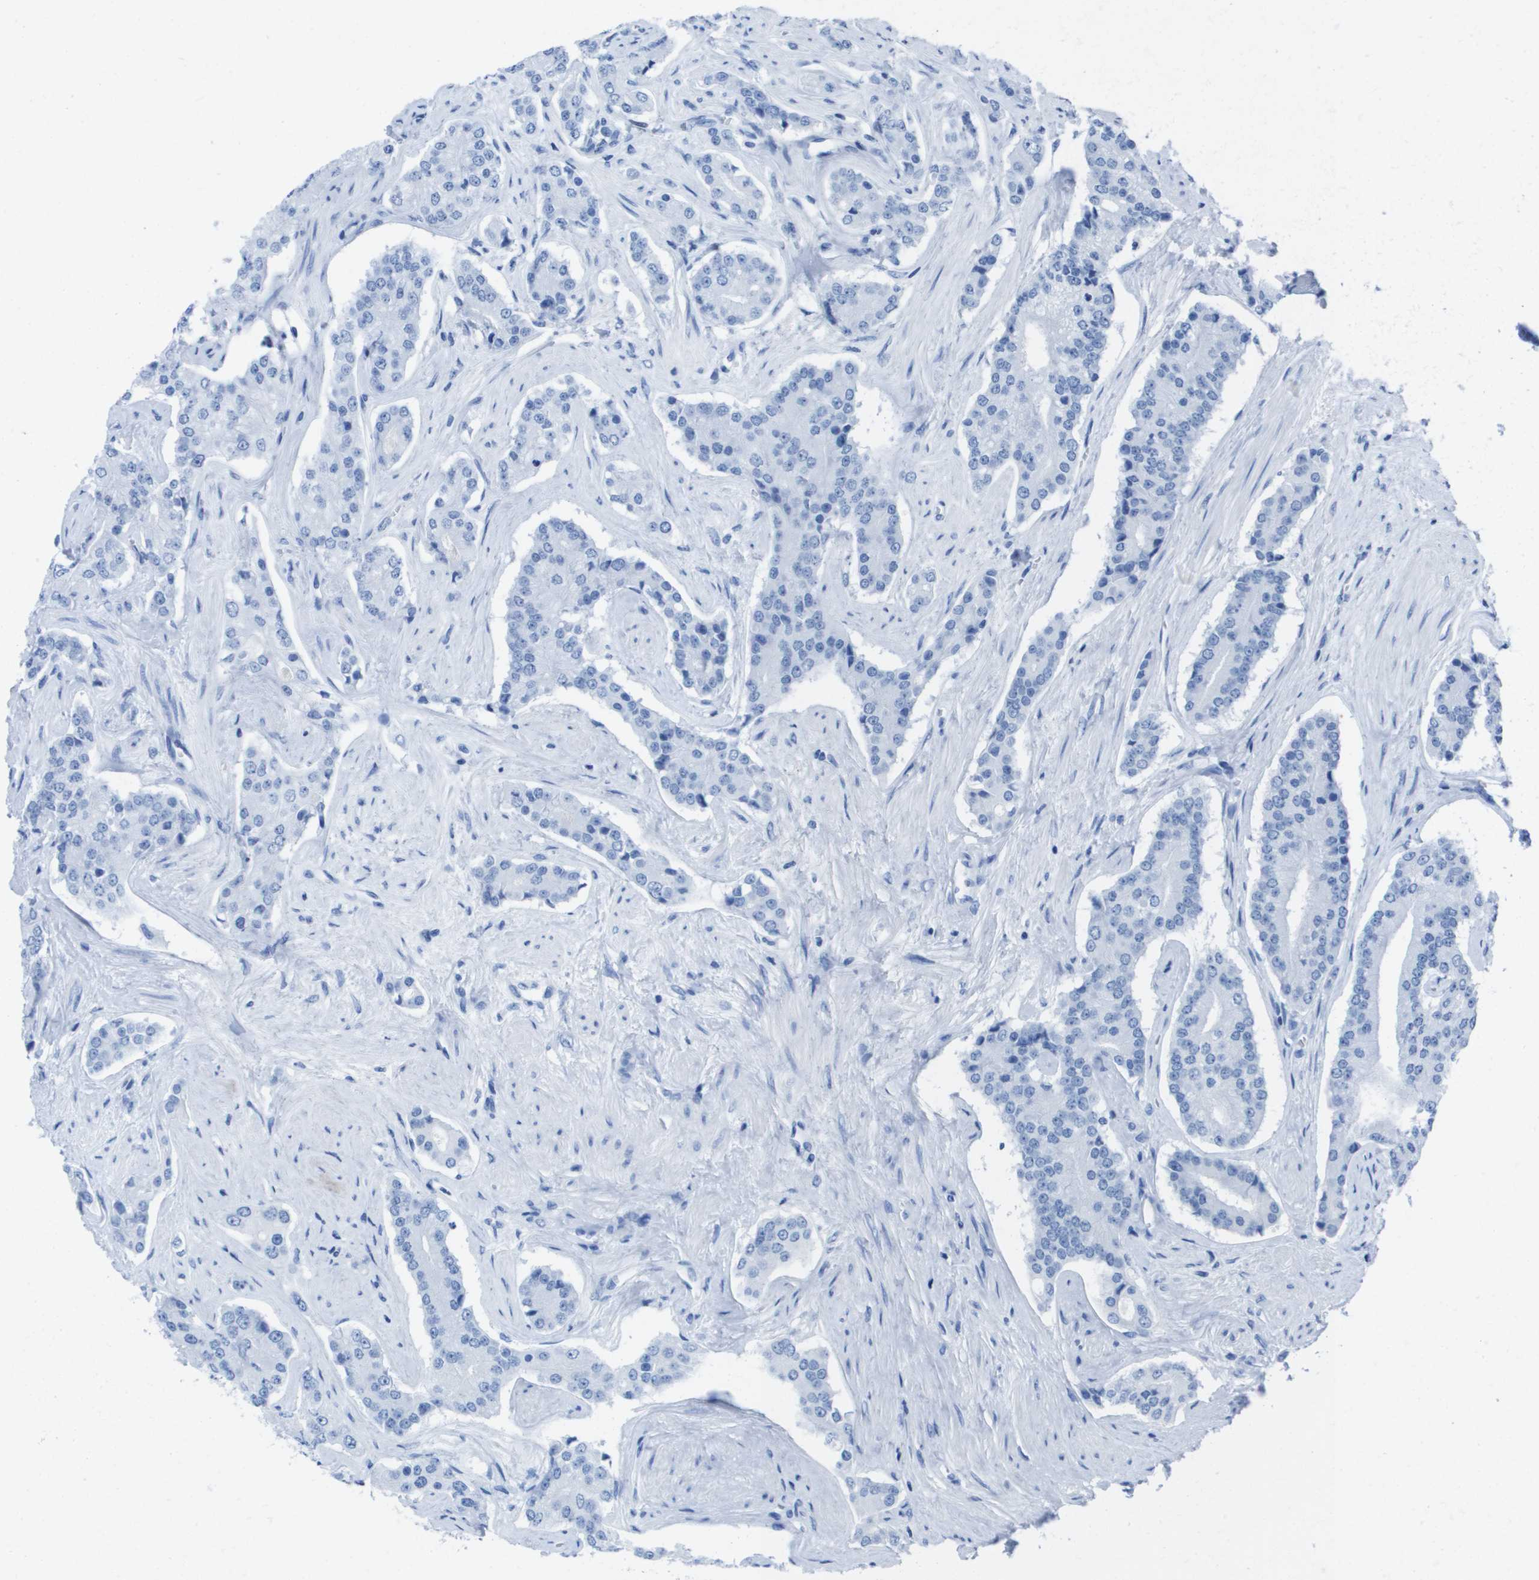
{"staining": {"intensity": "negative", "quantity": "none", "location": "none"}, "tissue": "prostate cancer", "cell_type": "Tumor cells", "image_type": "cancer", "snomed": [{"axis": "morphology", "description": "Adenocarcinoma, High grade"}, {"axis": "topography", "description": "Prostate"}], "caption": "Prostate high-grade adenocarcinoma stained for a protein using immunohistochemistry demonstrates no positivity tumor cells.", "gene": "KCNA3", "patient": {"sex": "male", "age": 71}}